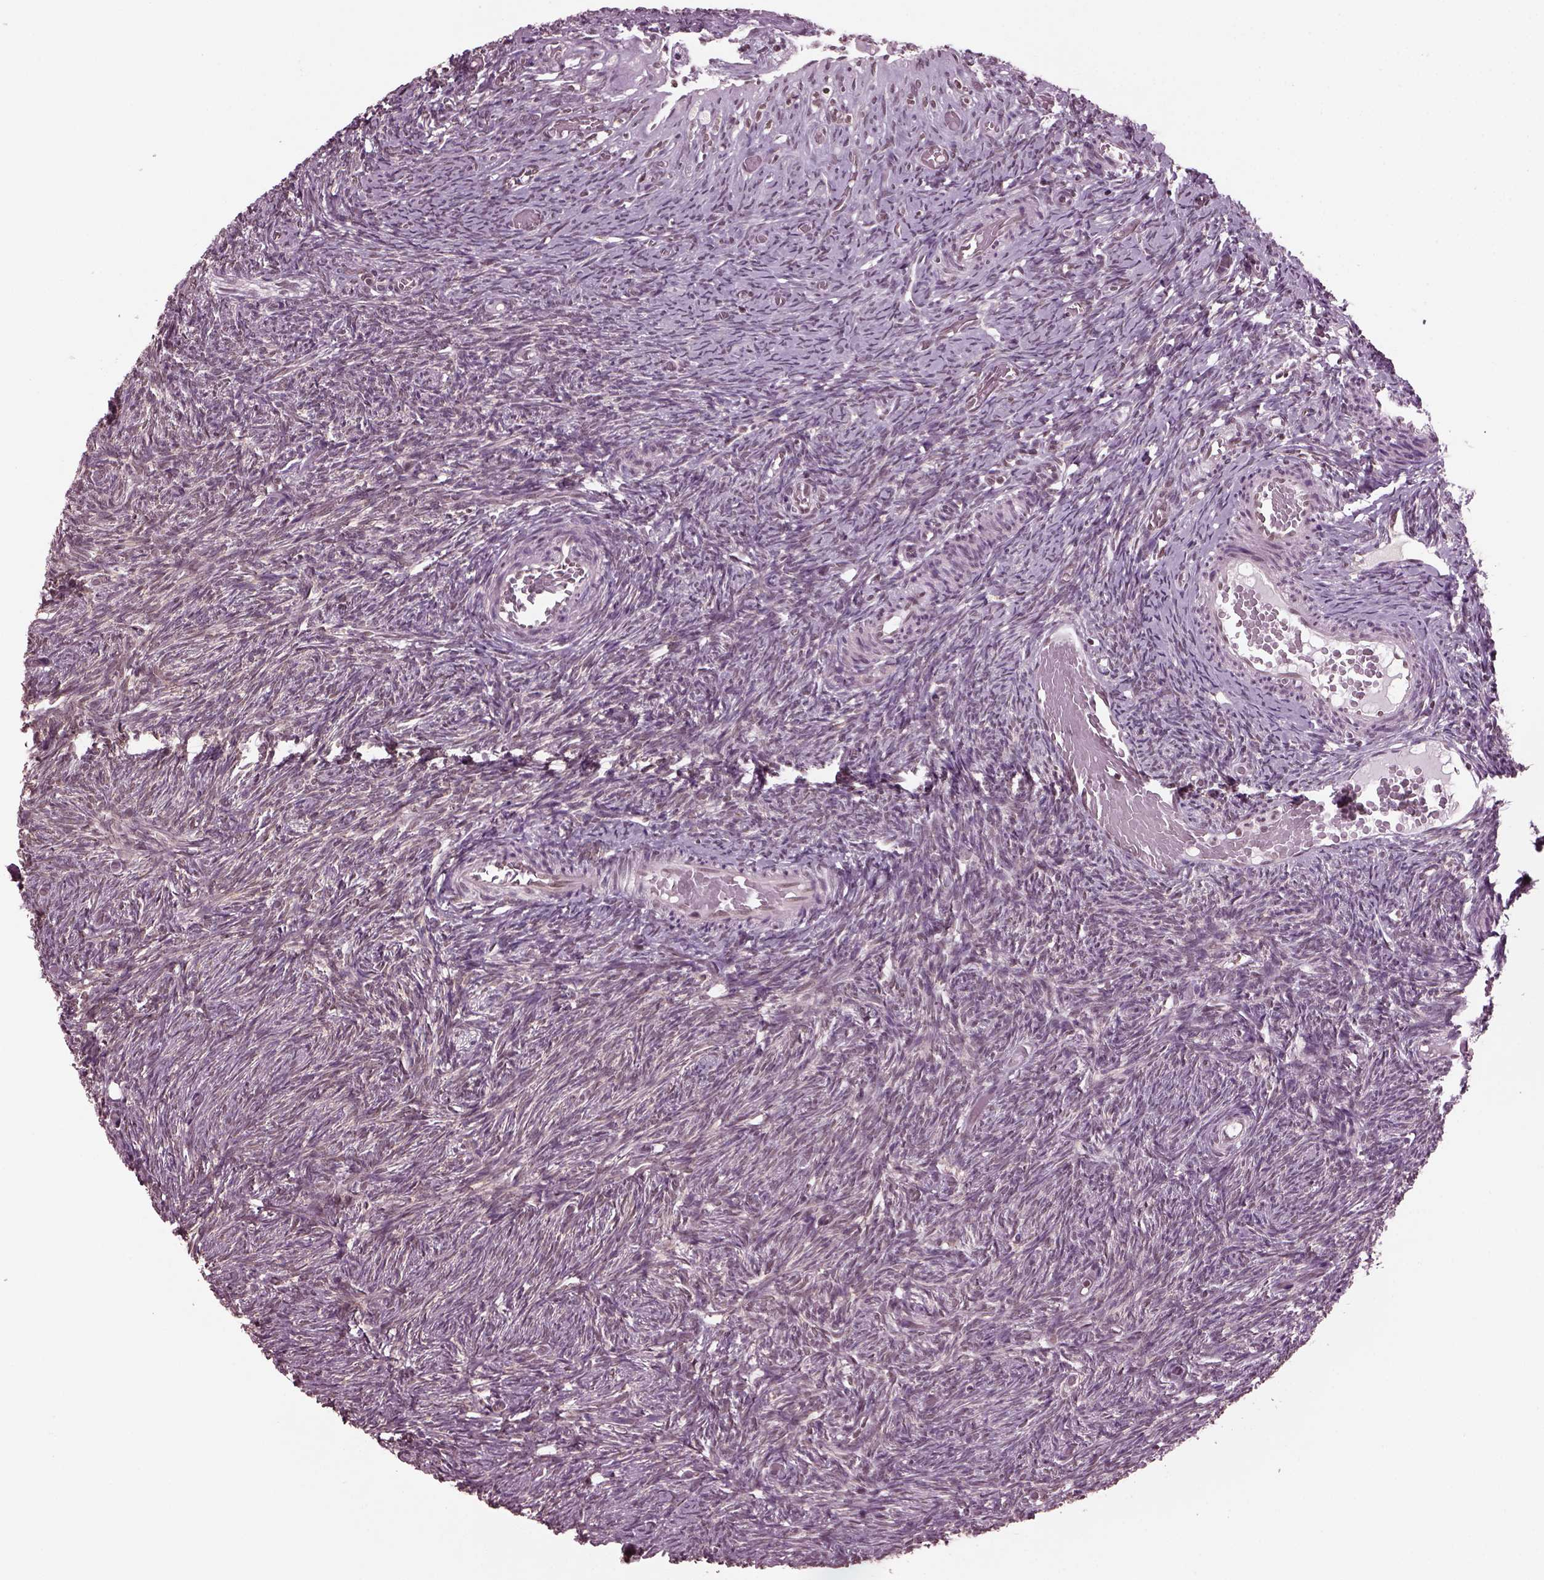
{"staining": {"intensity": "negative", "quantity": "none", "location": "none"}, "tissue": "ovary", "cell_type": "Ovarian stroma cells", "image_type": "normal", "snomed": [{"axis": "morphology", "description": "Normal tissue, NOS"}, {"axis": "topography", "description": "Ovary"}], "caption": "Immunohistochemical staining of unremarkable ovary demonstrates no significant positivity in ovarian stroma cells. Nuclei are stained in blue.", "gene": "RUVBL2", "patient": {"sex": "female", "age": 39}}